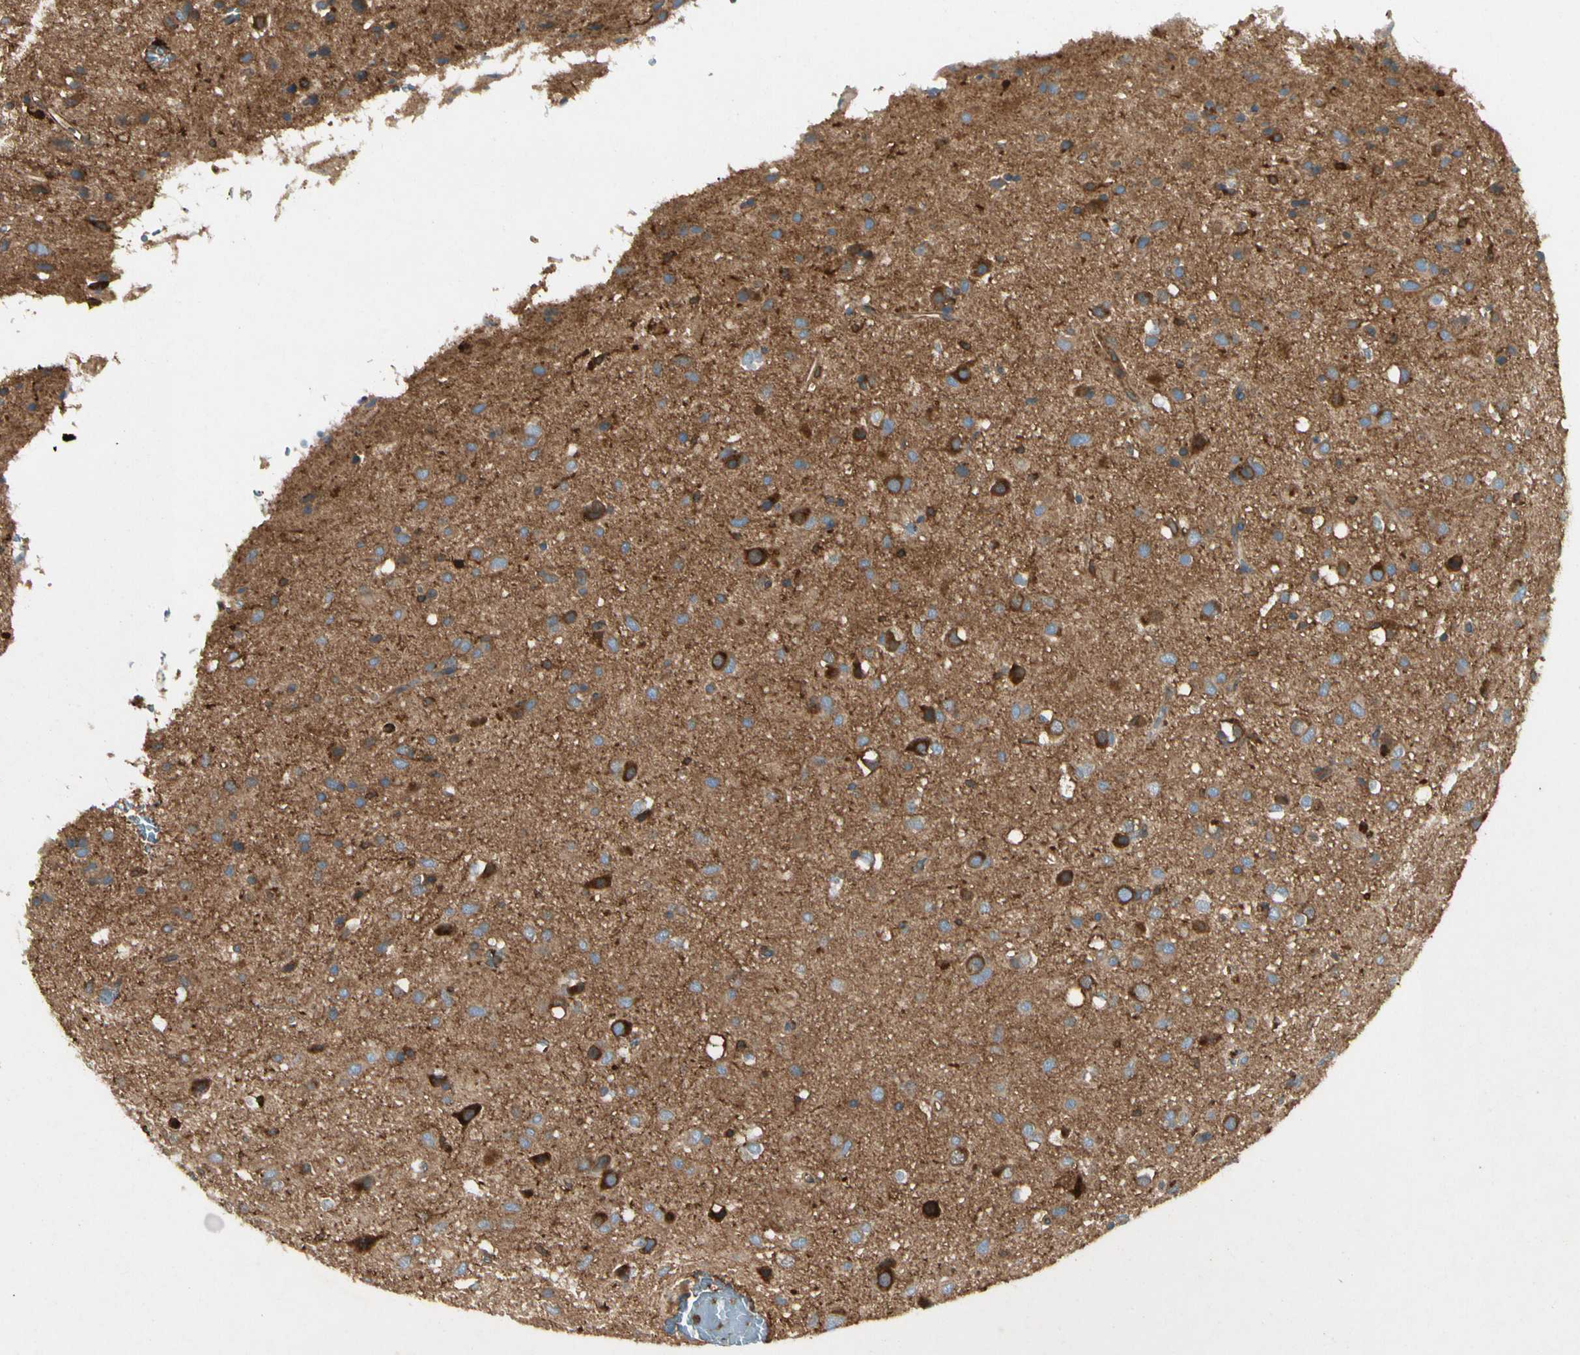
{"staining": {"intensity": "moderate", "quantity": ">75%", "location": "cytoplasmic/membranous"}, "tissue": "glioma", "cell_type": "Tumor cells", "image_type": "cancer", "snomed": [{"axis": "morphology", "description": "Glioma, malignant, Low grade"}, {"axis": "topography", "description": "Brain"}], "caption": "DAB immunohistochemical staining of human glioma demonstrates moderate cytoplasmic/membranous protein positivity in about >75% of tumor cells.", "gene": "ARPC2", "patient": {"sex": "male", "age": 77}}